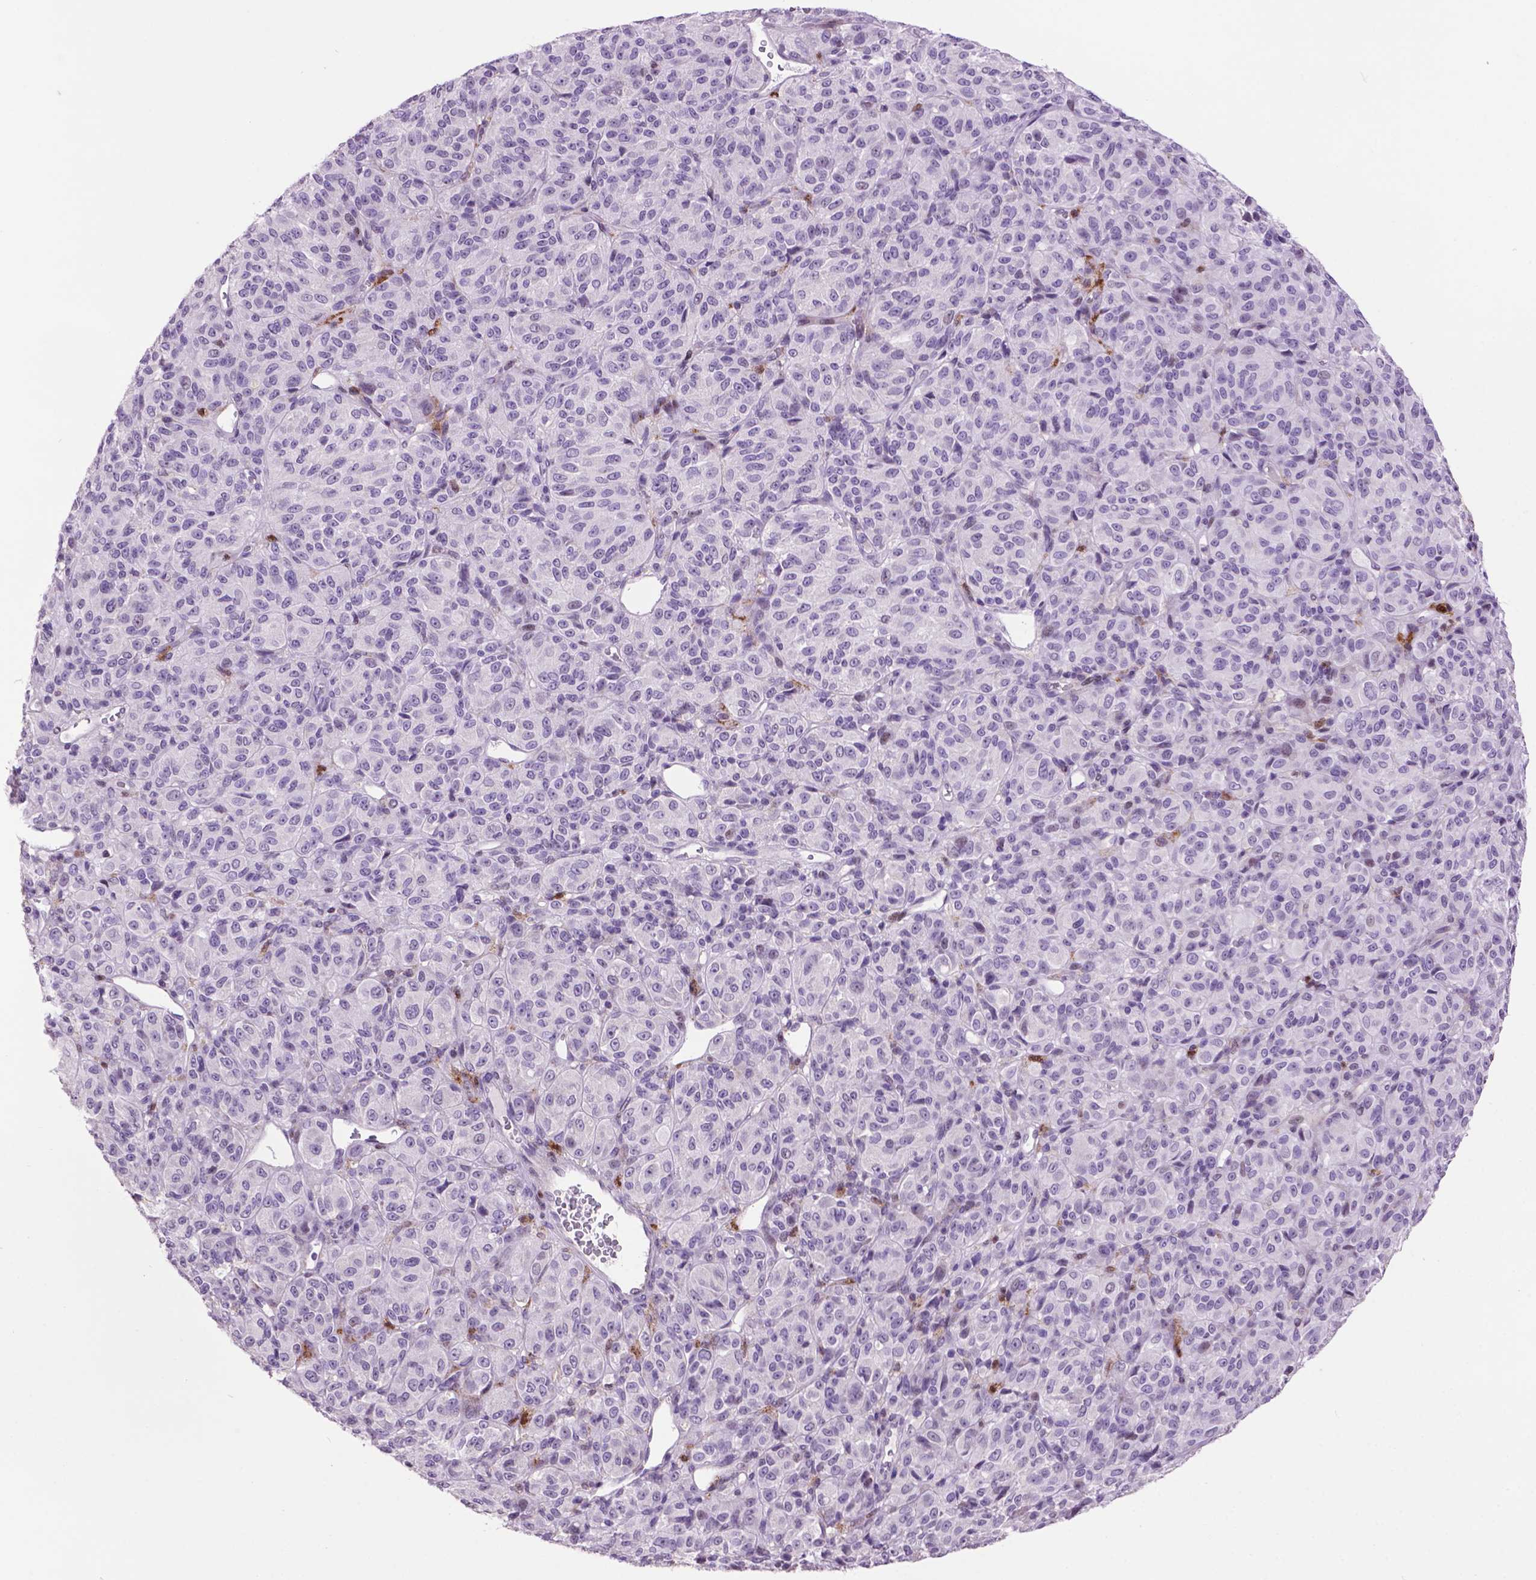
{"staining": {"intensity": "negative", "quantity": "none", "location": "none"}, "tissue": "melanoma", "cell_type": "Tumor cells", "image_type": "cancer", "snomed": [{"axis": "morphology", "description": "Malignant melanoma, Metastatic site"}, {"axis": "topography", "description": "Brain"}], "caption": "Protein analysis of malignant melanoma (metastatic site) demonstrates no significant expression in tumor cells.", "gene": "TH", "patient": {"sex": "female", "age": 56}}